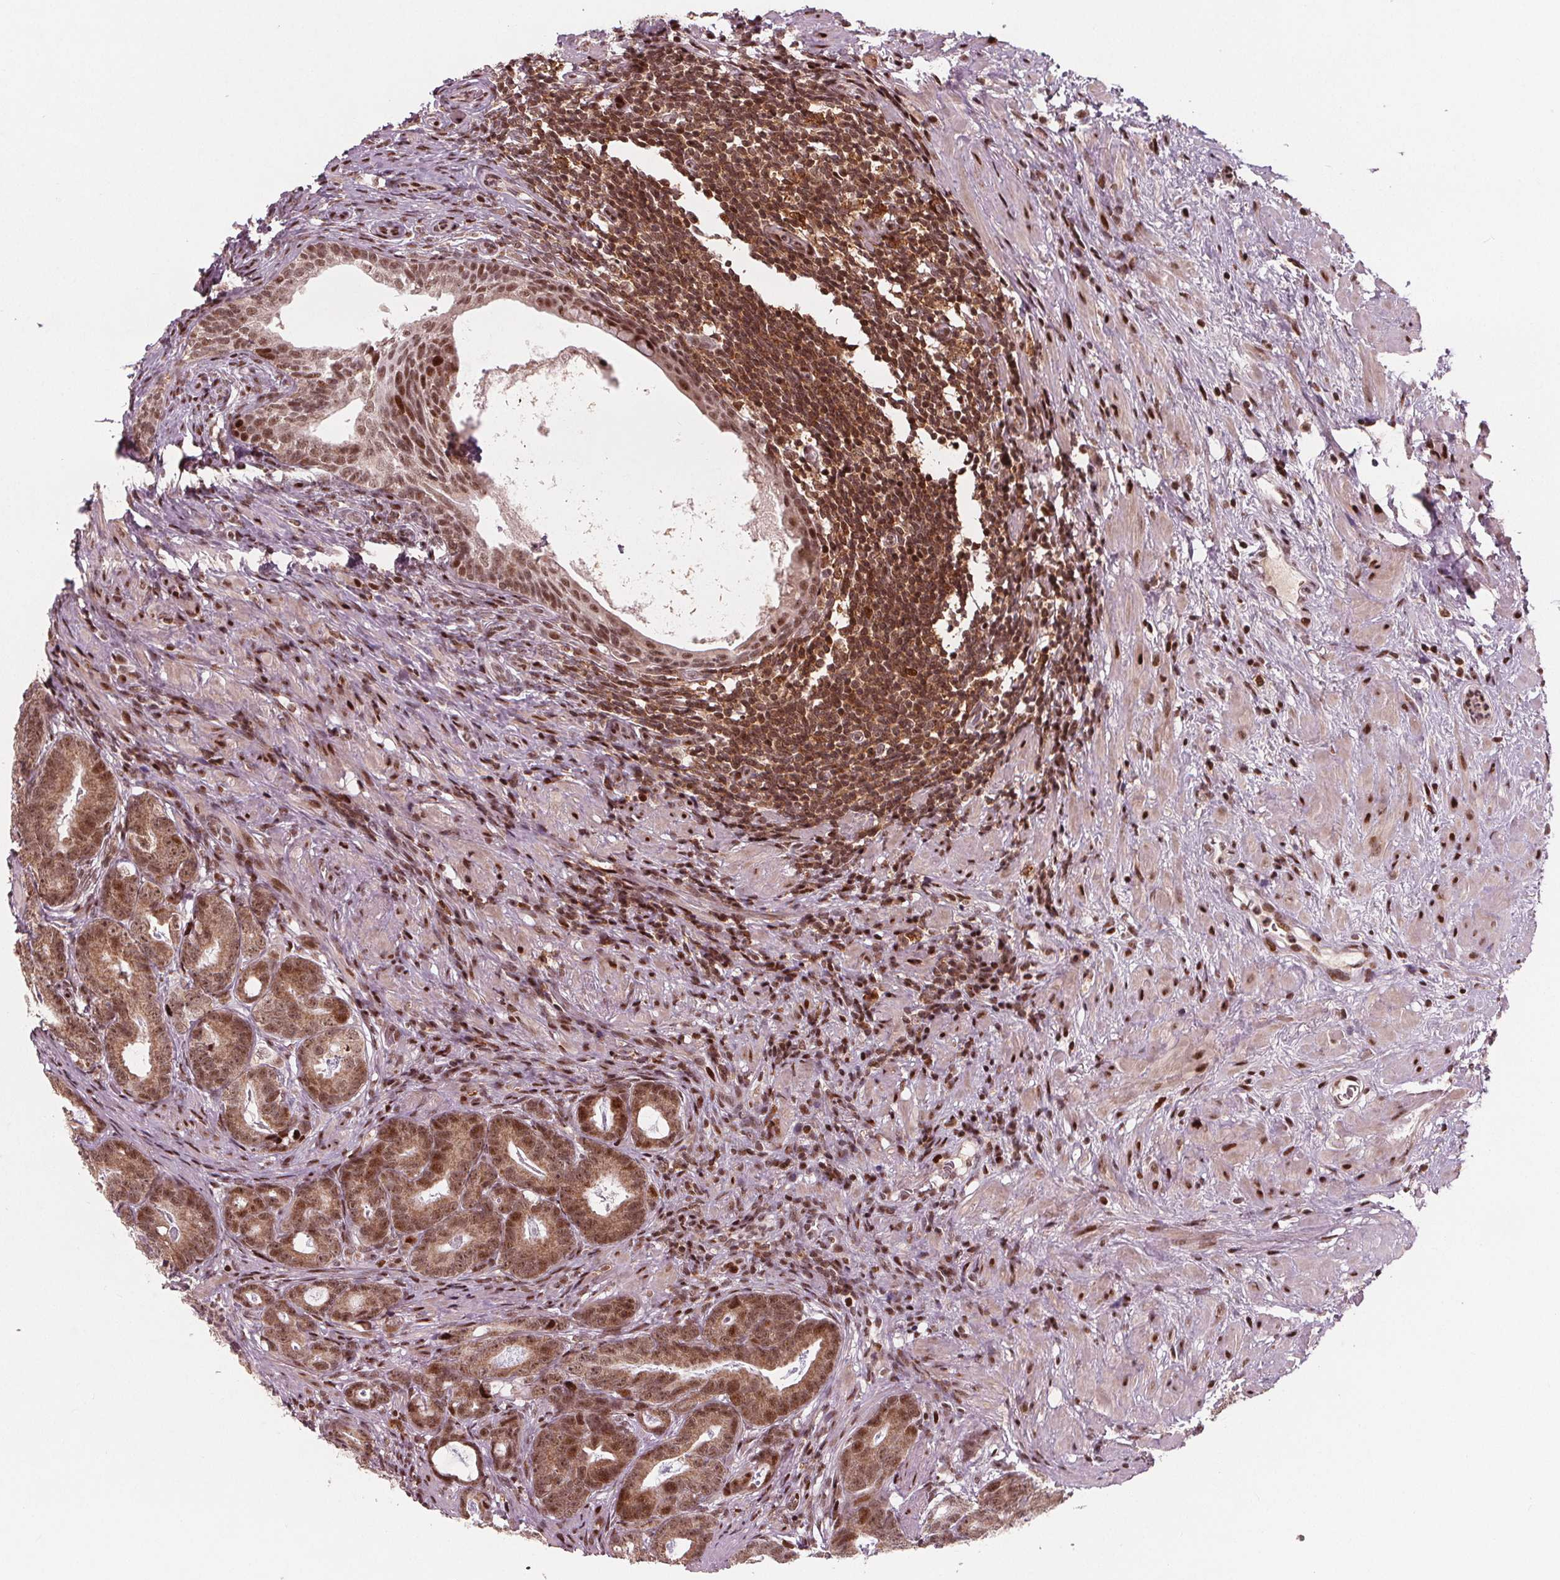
{"staining": {"intensity": "moderate", "quantity": ">75%", "location": "cytoplasmic/membranous,nuclear"}, "tissue": "prostate cancer", "cell_type": "Tumor cells", "image_type": "cancer", "snomed": [{"axis": "morphology", "description": "Adenocarcinoma, Low grade"}, {"axis": "topography", "description": "Prostate and seminal vesicle, NOS"}], "caption": "This image reveals prostate cancer (adenocarcinoma (low-grade)) stained with immunohistochemistry (IHC) to label a protein in brown. The cytoplasmic/membranous and nuclear of tumor cells show moderate positivity for the protein. Nuclei are counter-stained blue.", "gene": "SNRNP35", "patient": {"sex": "male", "age": 71}}